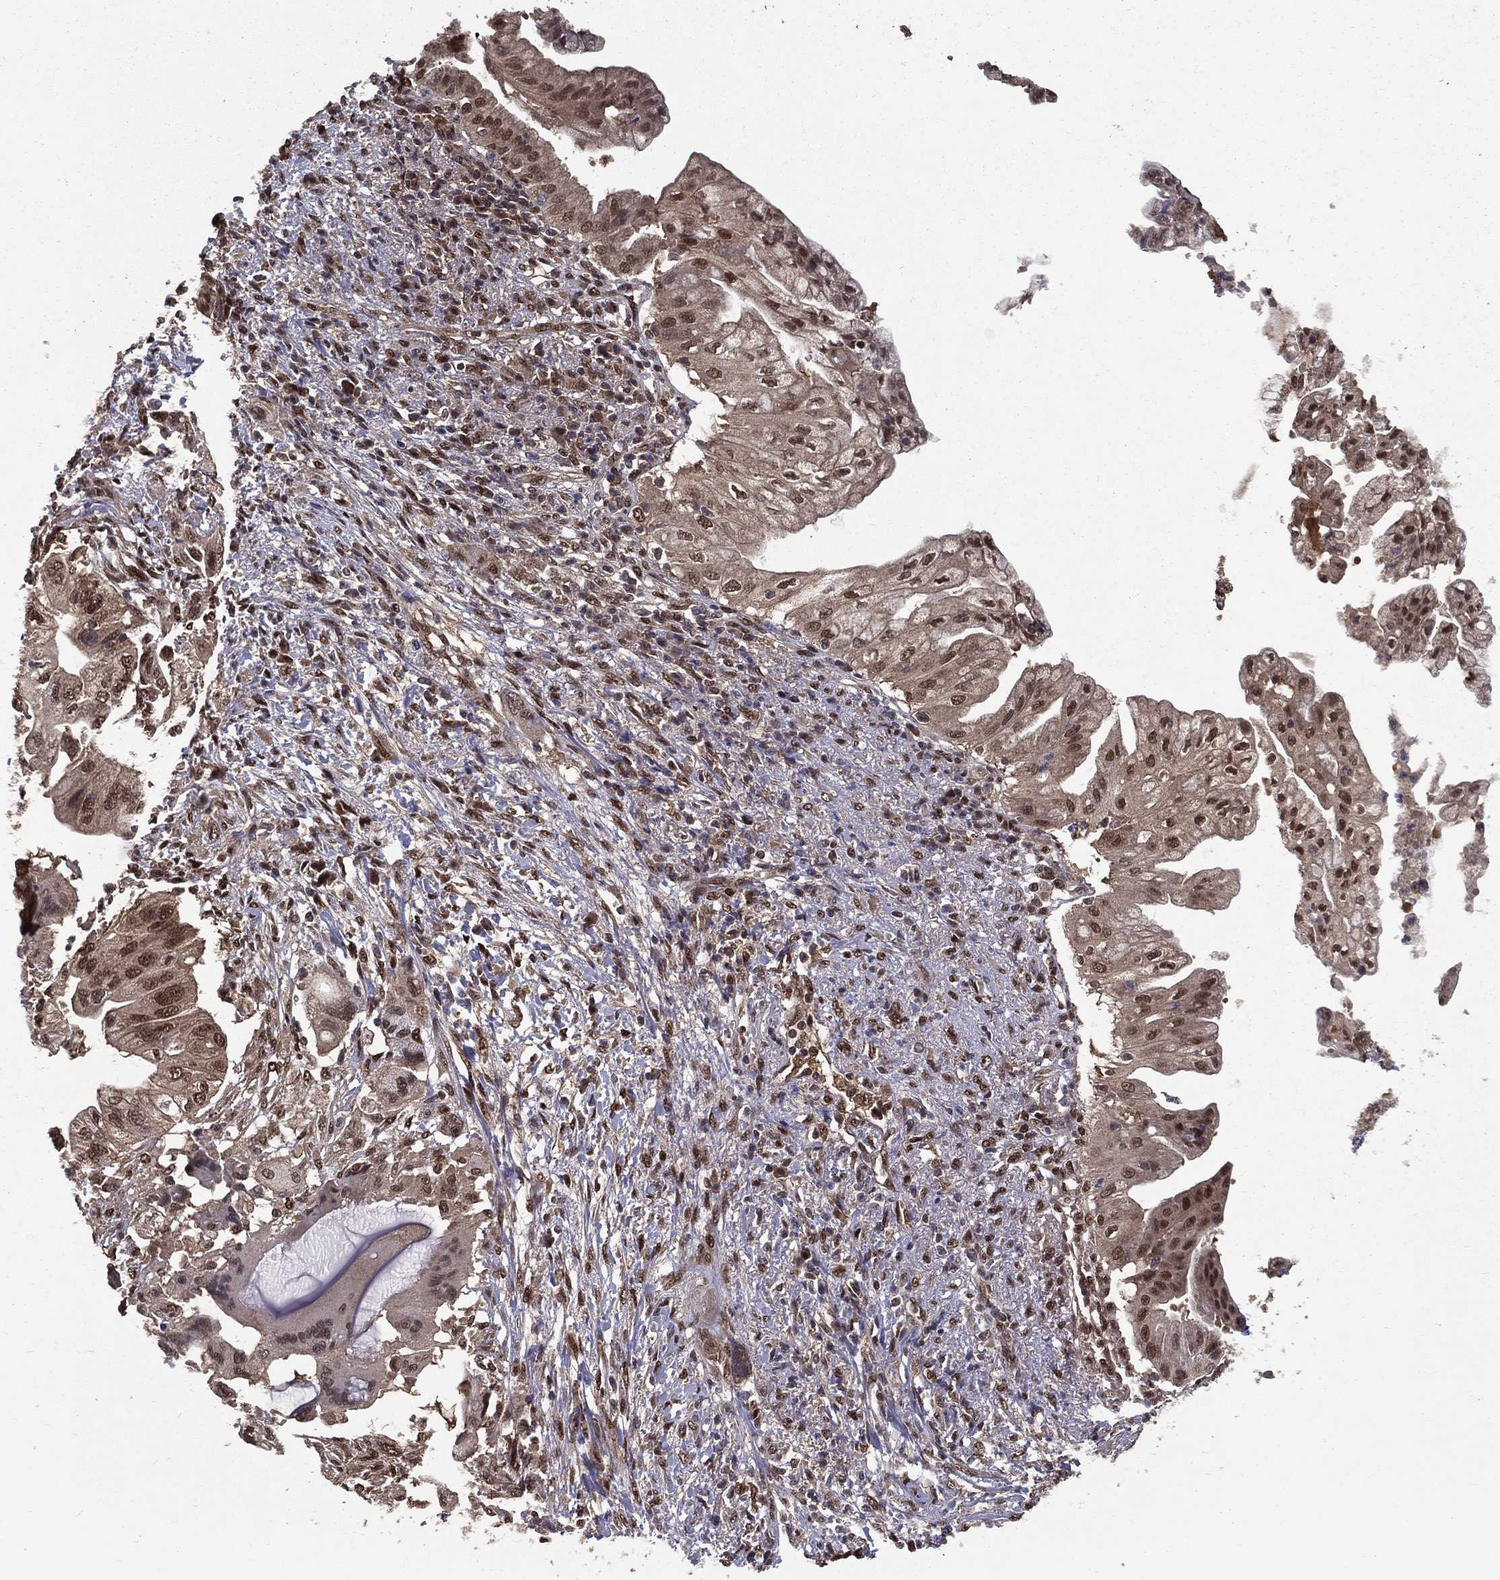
{"staining": {"intensity": "strong", "quantity": "<25%", "location": "nuclear"}, "tissue": "pancreatic cancer", "cell_type": "Tumor cells", "image_type": "cancer", "snomed": [{"axis": "morphology", "description": "Adenocarcinoma, NOS"}, {"axis": "topography", "description": "Pancreas"}], "caption": "IHC micrograph of neoplastic tissue: human pancreatic cancer (adenocarcinoma) stained using immunohistochemistry (IHC) demonstrates medium levels of strong protein expression localized specifically in the nuclear of tumor cells, appearing as a nuclear brown color.", "gene": "CARM1", "patient": {"sex": "female", "age": 72}}